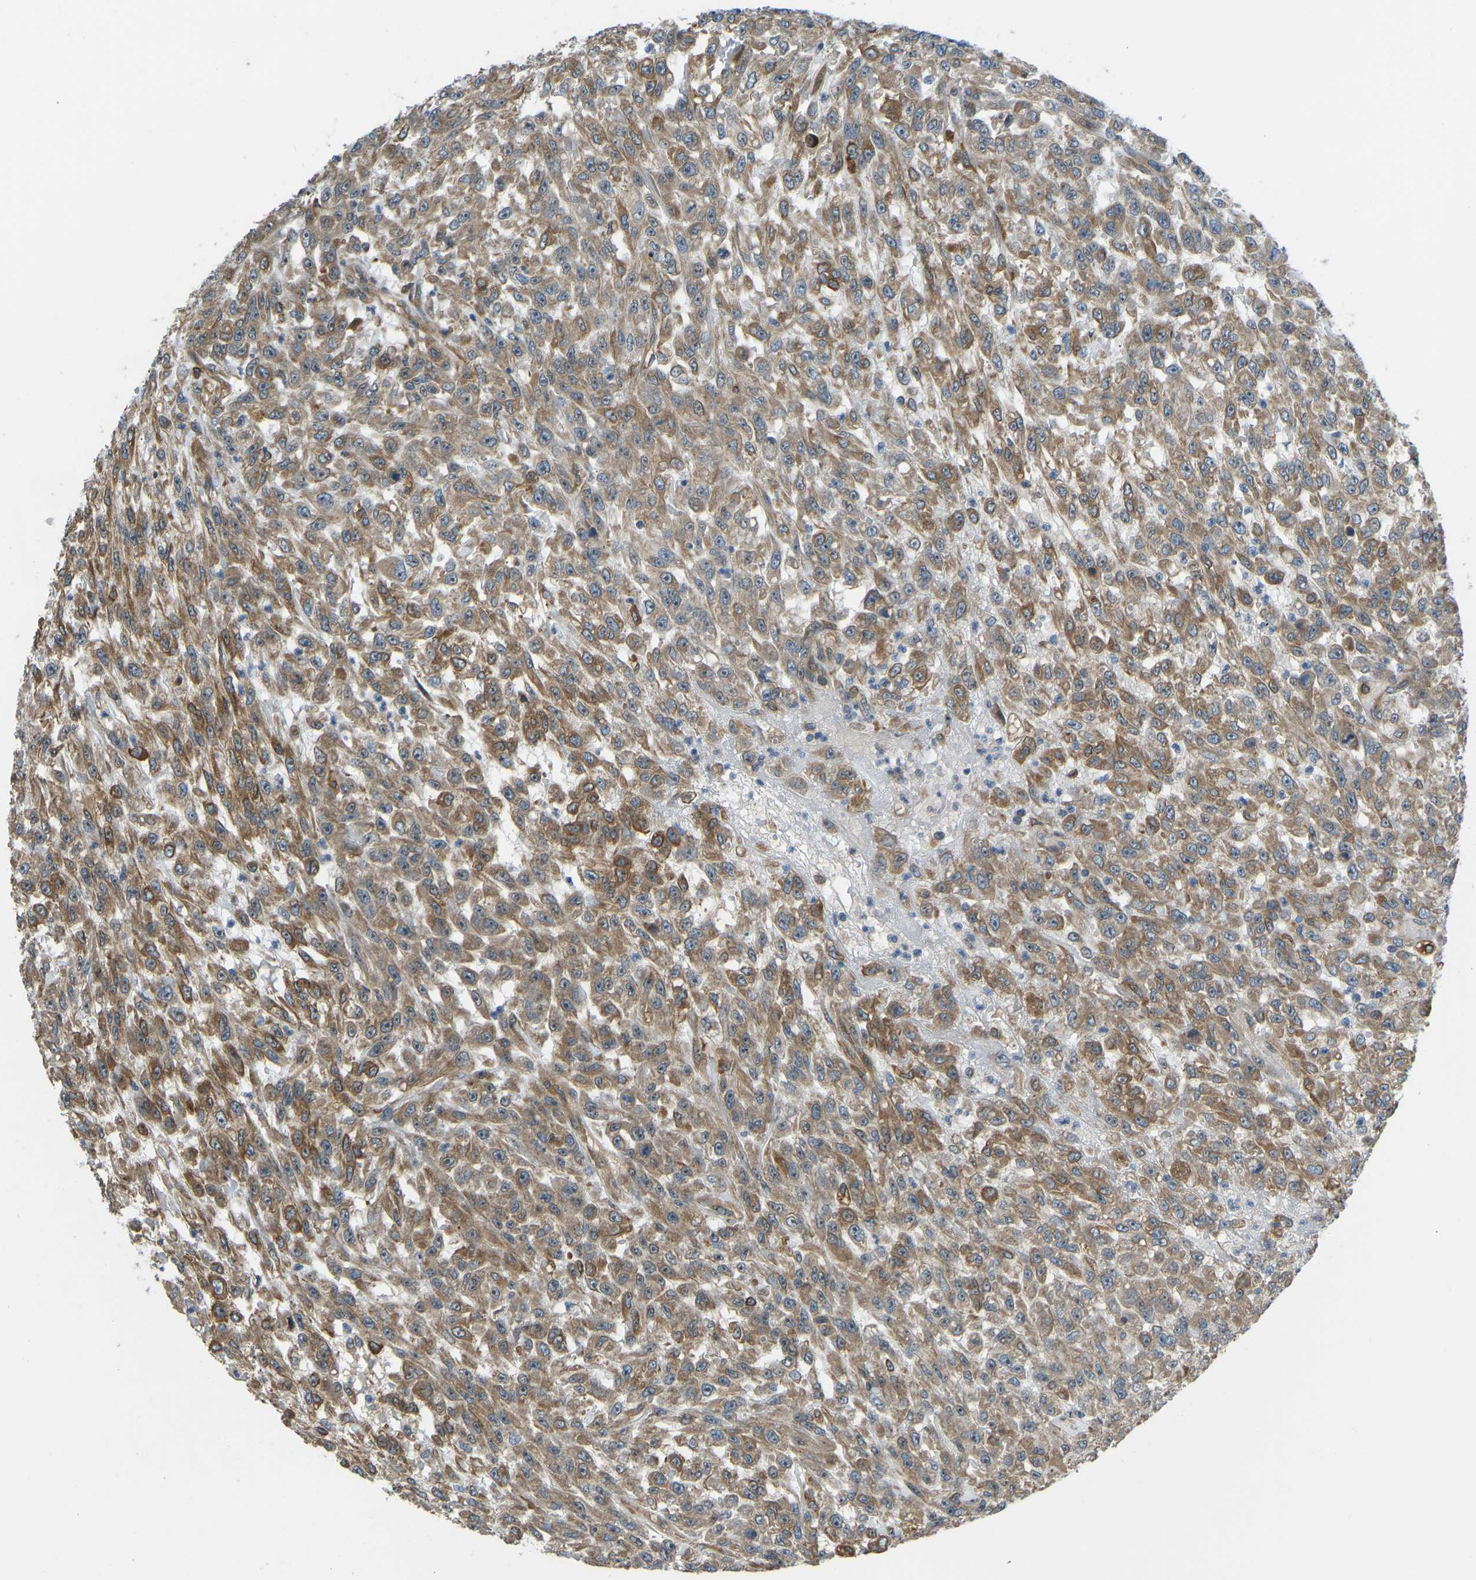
{"staining": {"intensity": "moderate", "quantity": ">75%", "location": "cytoplasmic/membranous,nuclear"}, "tissue": "urothelial cancer", "cell_type": "Tumor cells", "image_type": "cancer", "snomed": [{"axis": "morphology", "description": "Urothelial carcinoma, High grade"}, {"axis": "topography", "description": "Urinary bladder"}], "caption": "Brown immunohistochemical staining in human urothelial cancer exhibits moderate cytoplasmic/membranous and nuclear positivity in approximately >75% of tumor cells. (brown staining indicates protein expression, while blue staining denotes nuclei).", "gene": "OS9", "patient": {"sex": "male", "age": 46}}